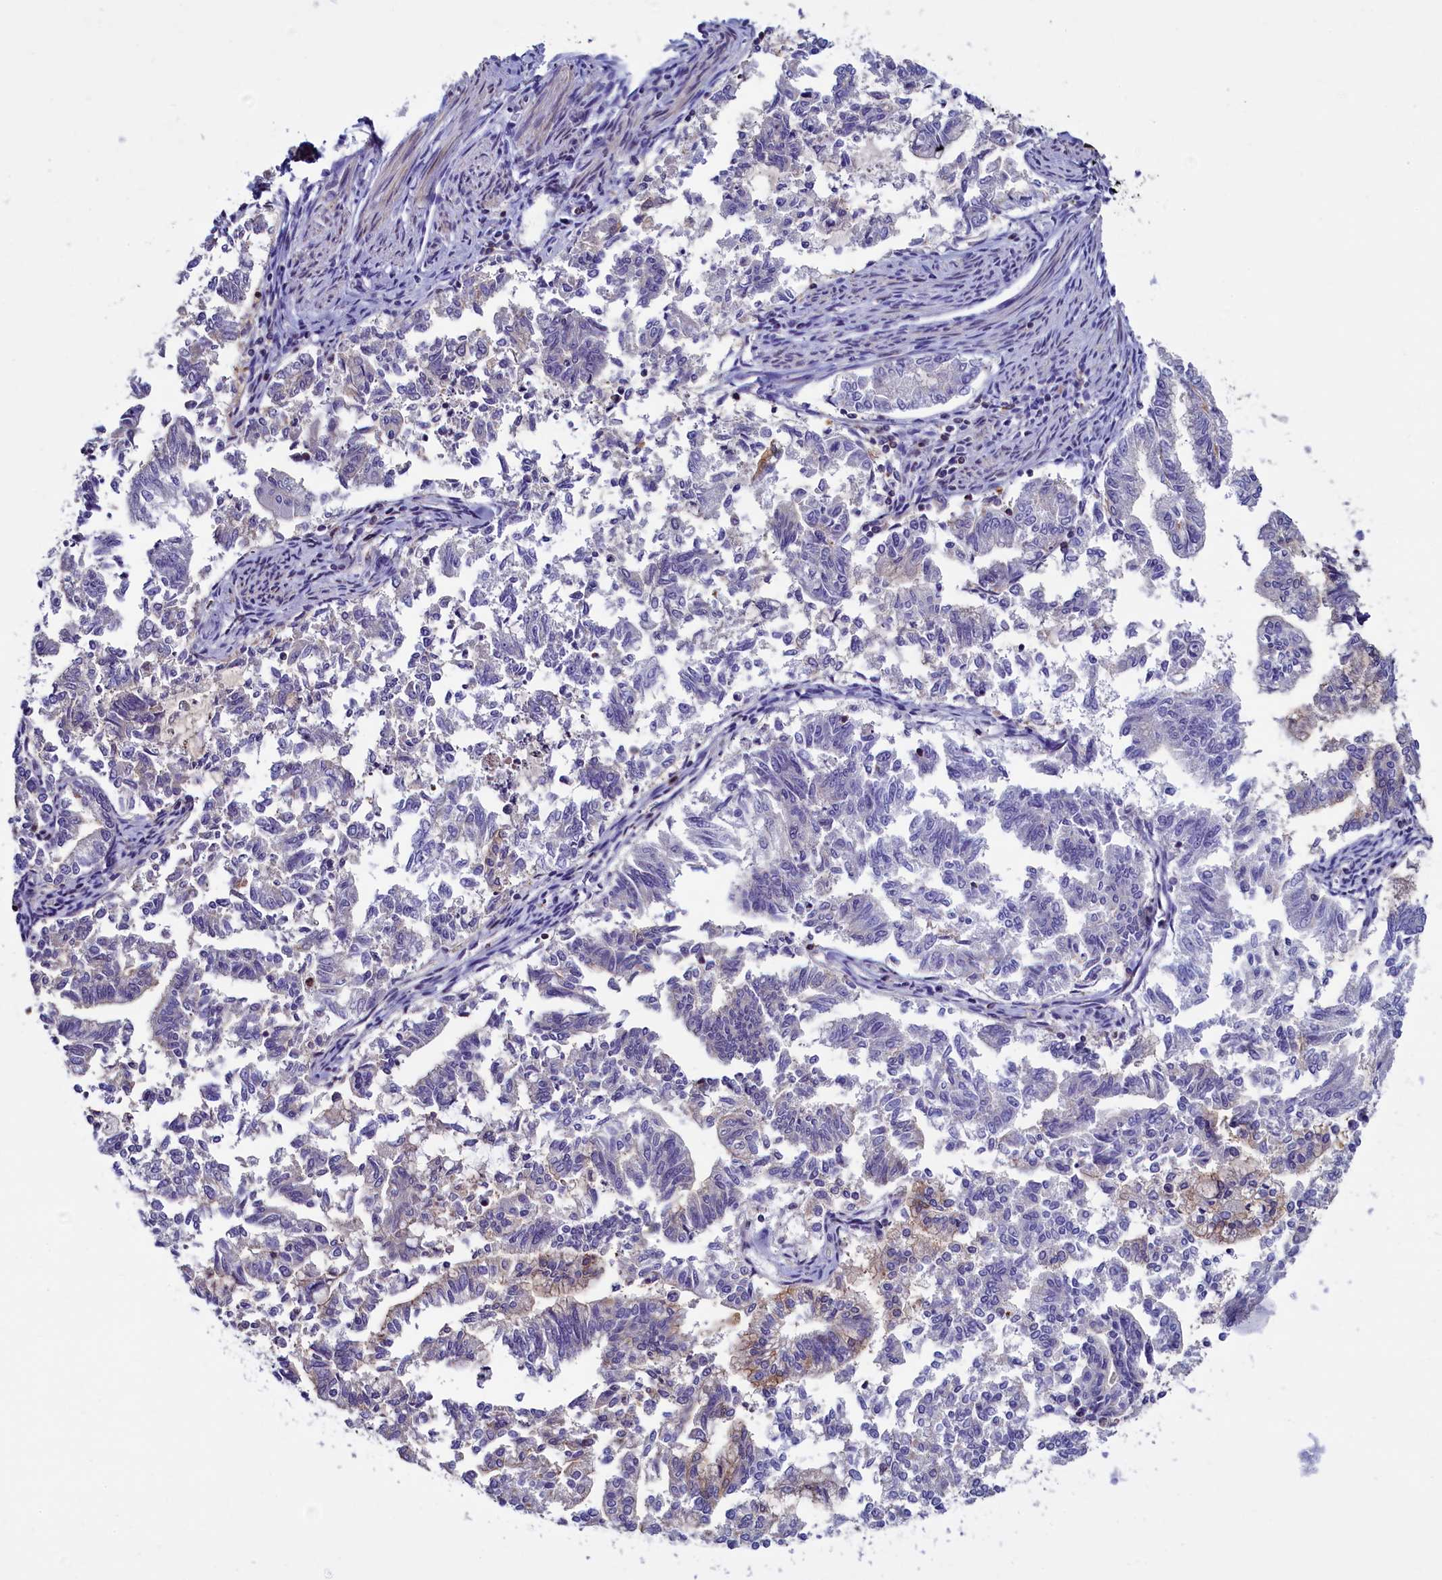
{"staining": {"intensity": "weak", "quantity": "<25%", "location": "cytoplasmic/membranous"}, "tissue": "endometrial cancer", "cell_type": "Tumor cells", "image_type": "cancer", "snomed": [{"axis": "morphology", "description": "Adenocarcinoma, NOS"}, {"axis": "topography", "description": "Endometrium"}], "caption": "This is a photomicrograph of immunohistochemistry (IHC) staining of endometrial cancer, which shows no staining in tumor cells.", "gene": "CIAPIN1", "patient": {"sex": "female", "age": 79}}